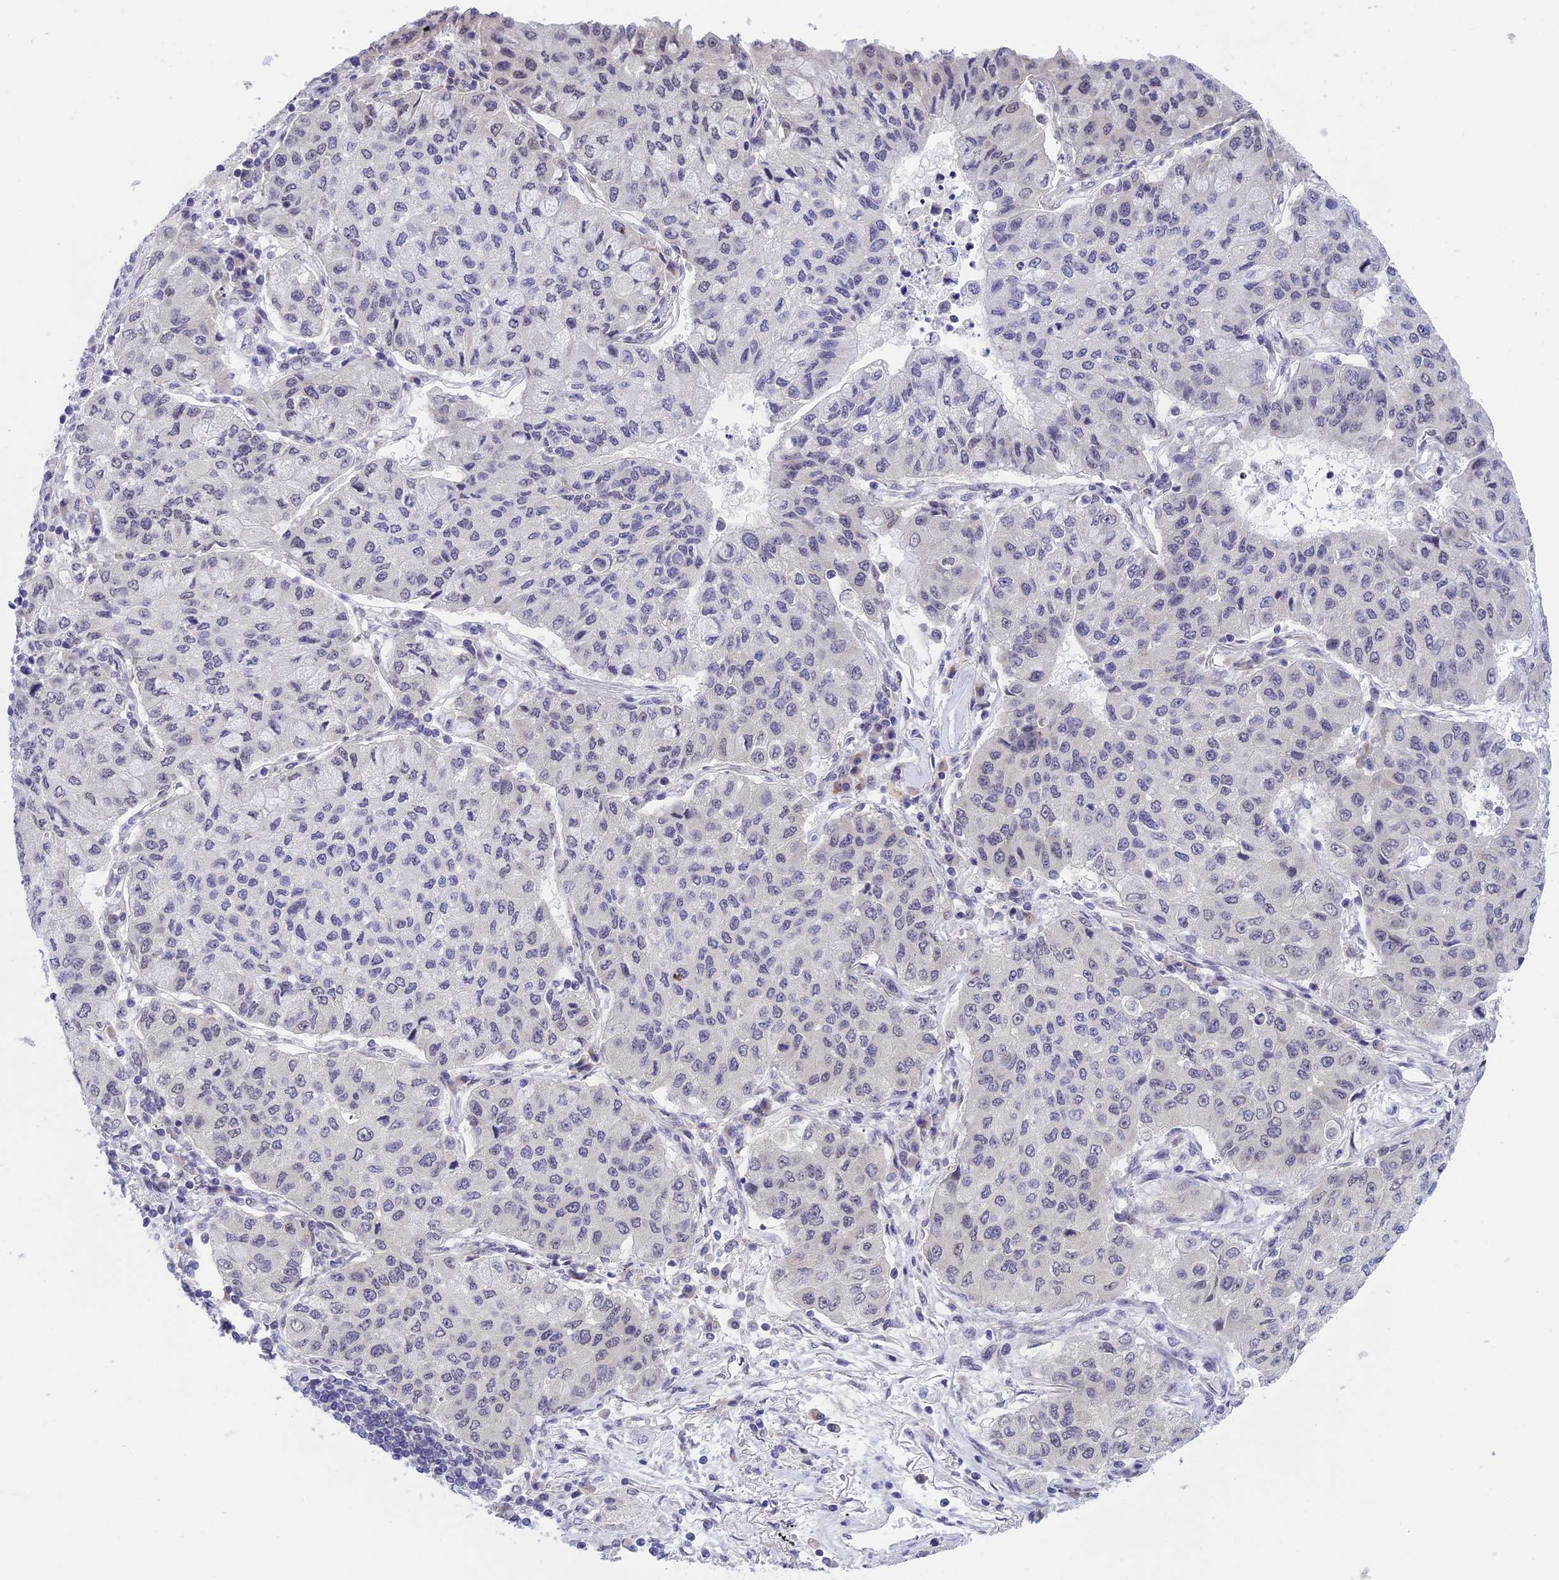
{"staining": {"intensity": "weak", "quantity": "25%-75%", "location": "nuclear"}, "tissue": "lung cancer", "cell_type": "Tumor cells", "image_type": "cancer", "snomed": [{"axis": "morphology", "description": "Squamous cell carcinoma, NOS"}, {"axis": "topography", "description": "Lung"}], "caption": "Protein staining of lung cancer (squamous cell carcinoma) tissue exhibits weak nuclear positivity in about 25%-75% of tumor cells.", "gene": "NABP2", "patient": {"sex": "male", "age": 74}}